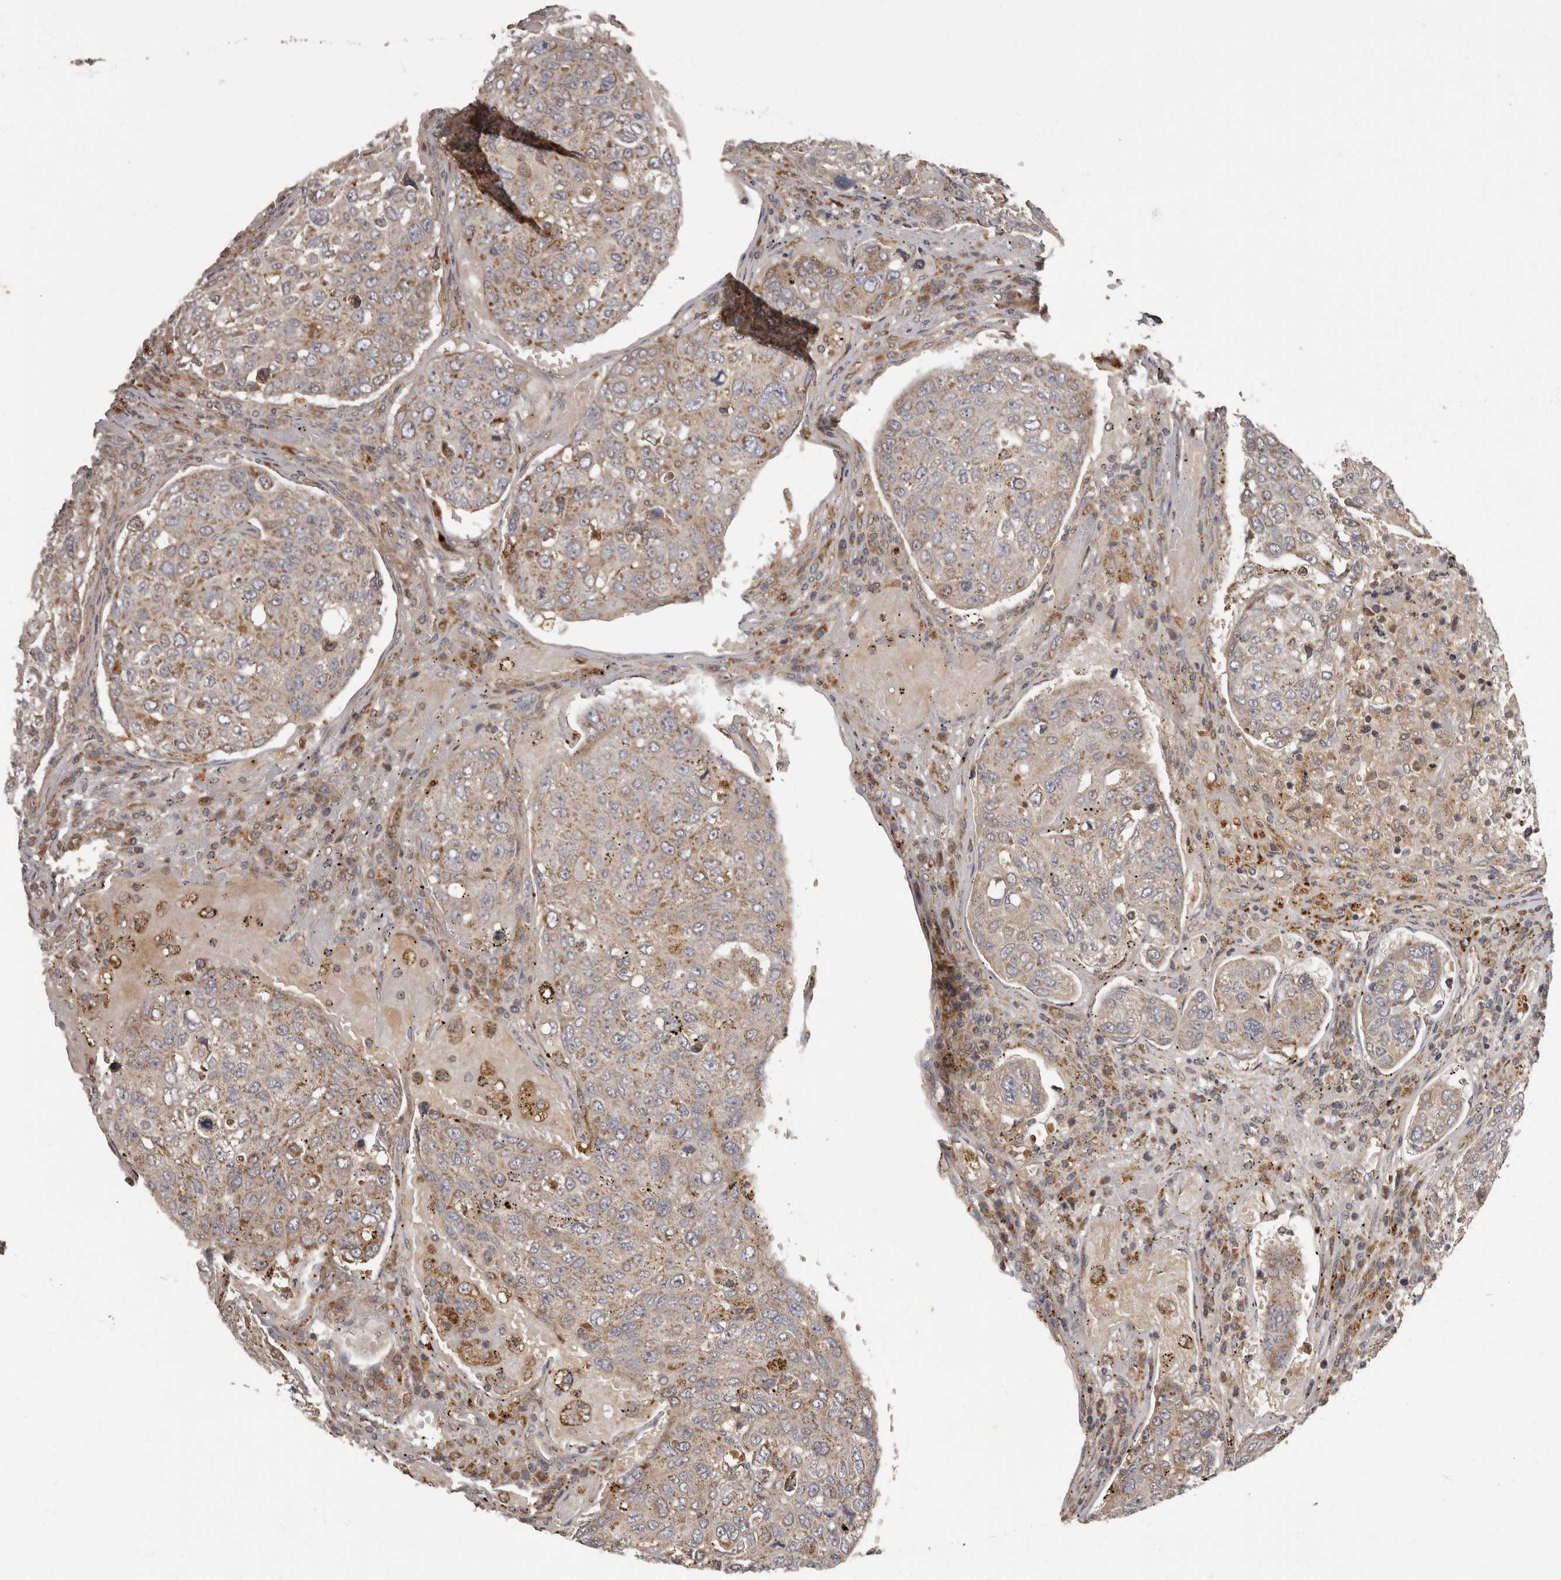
{"staining": {"intensity": "weak", "quantity": ">75%", "location": "cytoplasmic/membranous"}, "tissue": "urothelial cancer", "cell_type": "Tumor cells", "image_type": "cancer", "snomed": [{"axis": "morphology", "description": "Urothelial carcinoma, High grade"}, {"axis": "topography", "description": "Lymph node"}, {"axis": "topography", "description": "Urinary bladder"}], "caption": "High-magnification brightfield microscopy of urothelial carcinoma (high-grade) stained with DAB (3,3'-diaminobenzidine) (brown) and counterstained with hematoxylin (blue). tumor cells exhibit weak cytoplasmic/membranous positivity is identified in approximately>75% of cells.", "gene": "ADCY2", "patient": {"sex": "male", "age": 51}}